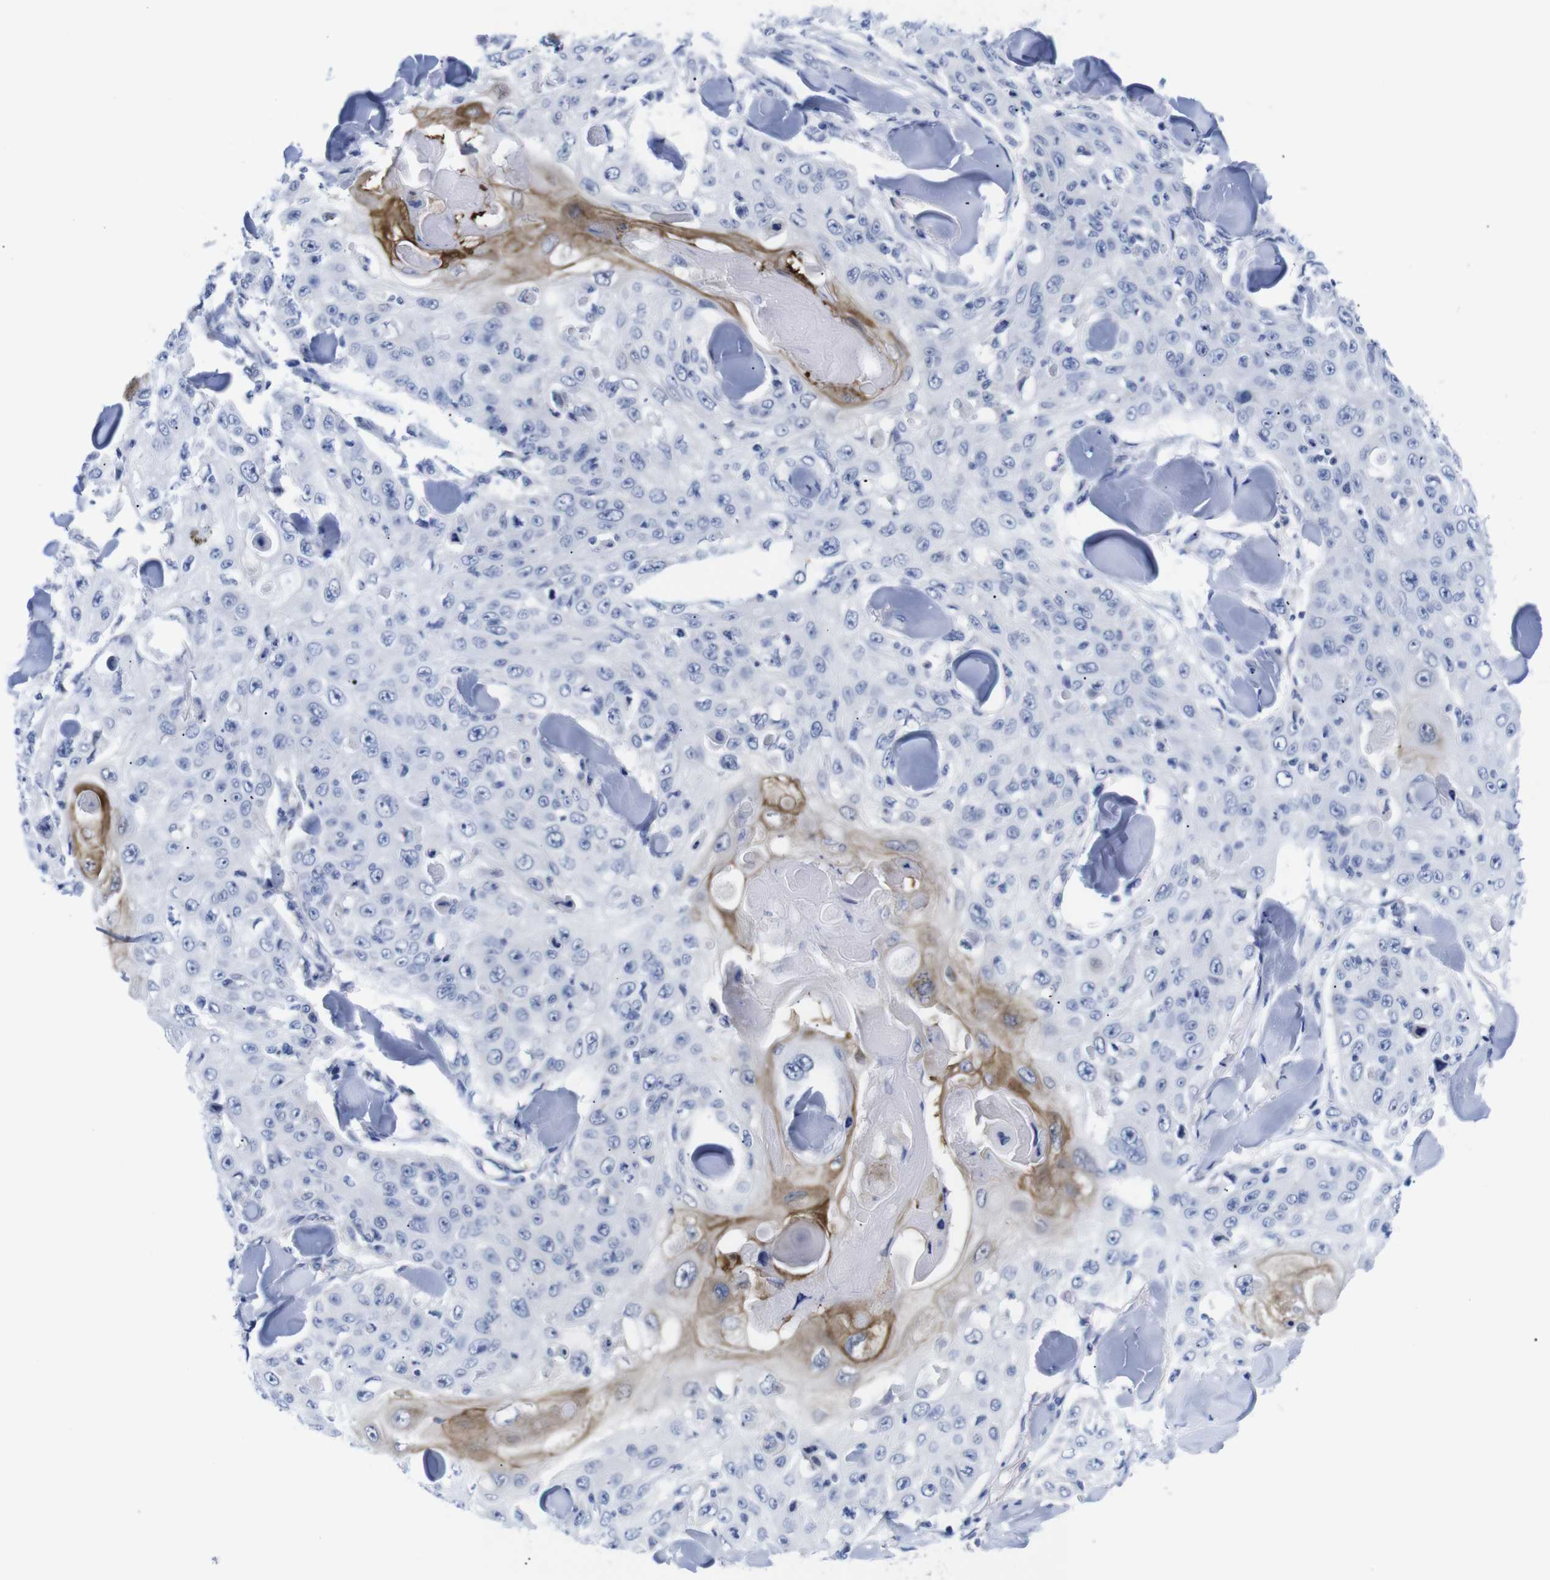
{"staining": {"intensity": "negative", "quantity": "none", "location": "none"}, "tissue": "skin cancer", "cell_type": "Tumor cells", "image_type": "cancer", "snomed": [{"axis": "morphology", "description": "Squamous cell carcinoma, NOS"}, {"axis": "topography", "description": "Skin"}], "caption": "Immunohistochemical staining of squamous cell carcinoma (skin) exhibits no significant positivity in tumor cells.", "gene": "LRRC55", "patient": {"sex": "male", "age": 86}}